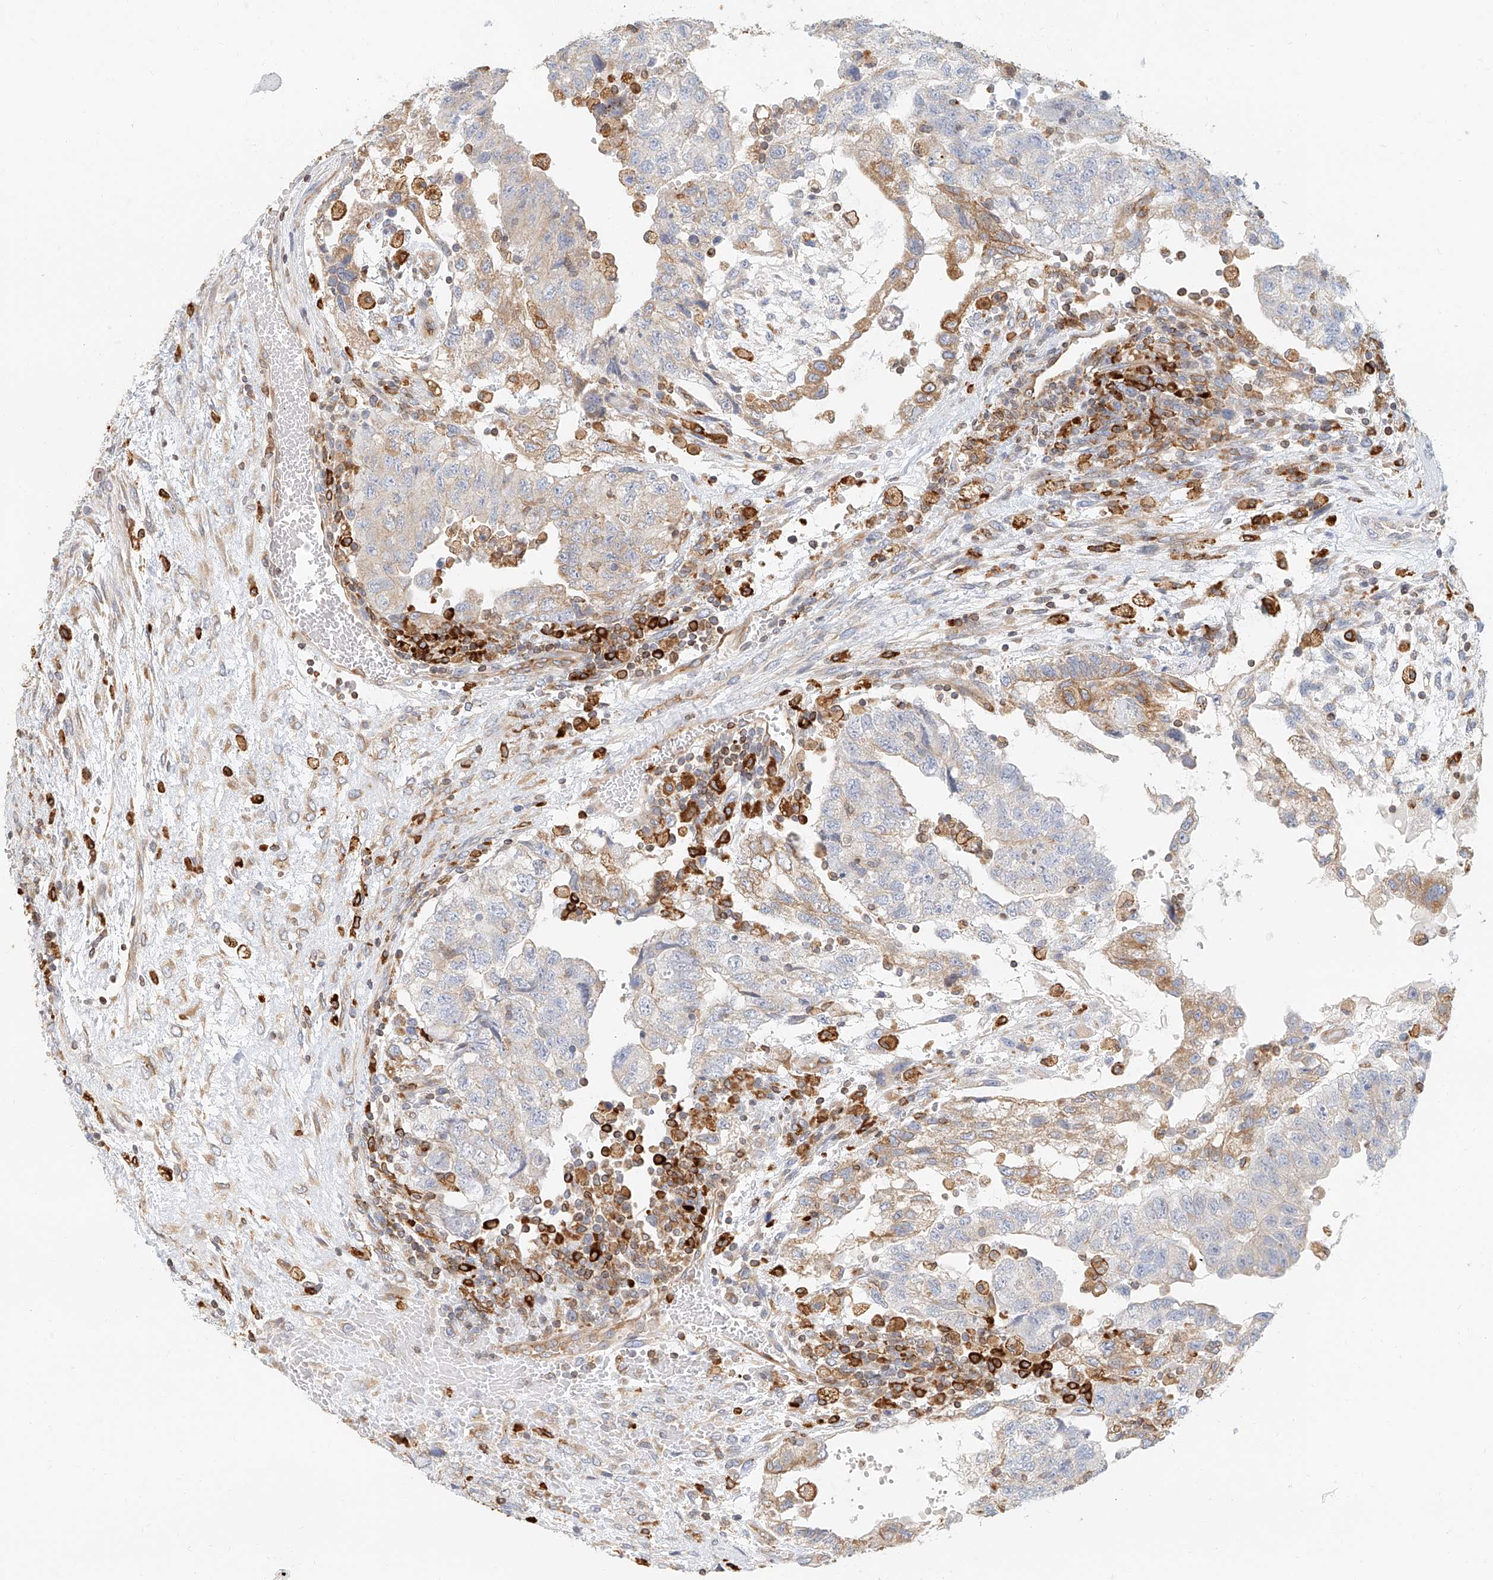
{"staining": {"intensity": "moderate", "quantity": "<25%", "location": "cytoplasmic/membranous"}, "tissue": "testis cancer", "cell_type": "Tumor cells", "image_type": "cancer", "snomed": [{"axis": "morphology", "description": "Carcinoma, Embryonal, NOS"}, {"axis": "topography", "description": "Testis"}], "caption": "High-power microscopy captured an immunohistochemistry histopathology image of testis cancer (embryonal carcinoma), revealing moderate cytoplasmic/membranous positivity in about <25% of tumor cells.", "gene": "DHRS7", "patient": {"sex": "male", "age": 36}}